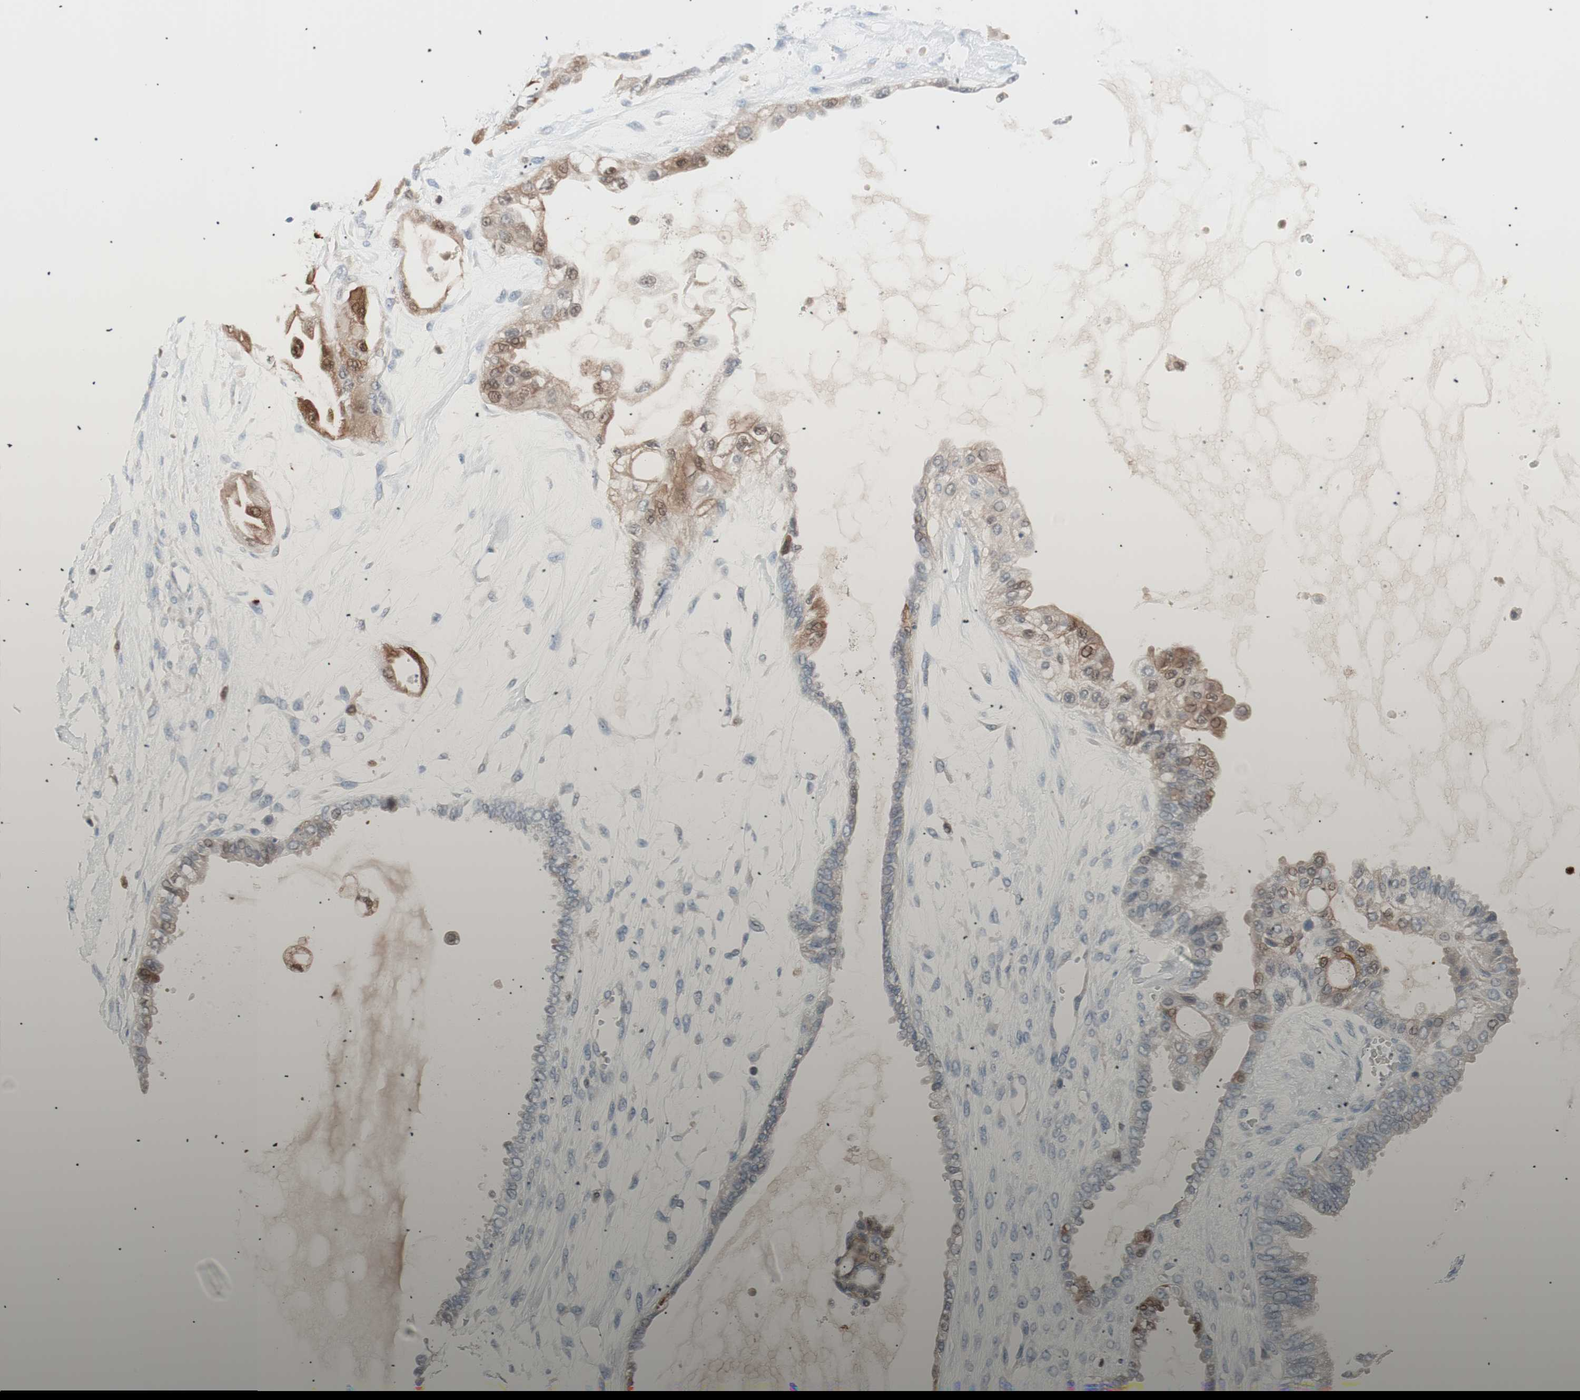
{"staining": {"intensity": "weak", "quantity": "<25%", "location": "cytoplasmic/membranous,nuclear"}, "tissue": "ovarian cancer", "cell_type": "Tumor cells", "image_type": "cancer", "snomed": [{"axis": "morphology", "description": "Carcinoma, NOS"}, {"axis": "morphology", "description": "Carcinoma, endometroid"}, {"axis": "topography", "description": "Ovary"}], "caption": "Immunohistochemistry (IHC) histopathology image of human ovarian cancer (endometroid carcinoma) stained for a protein (brown), which shows no staining in tumor cells.", "gene": "IL18", "patient": {"sex": "female", "age": 50}}